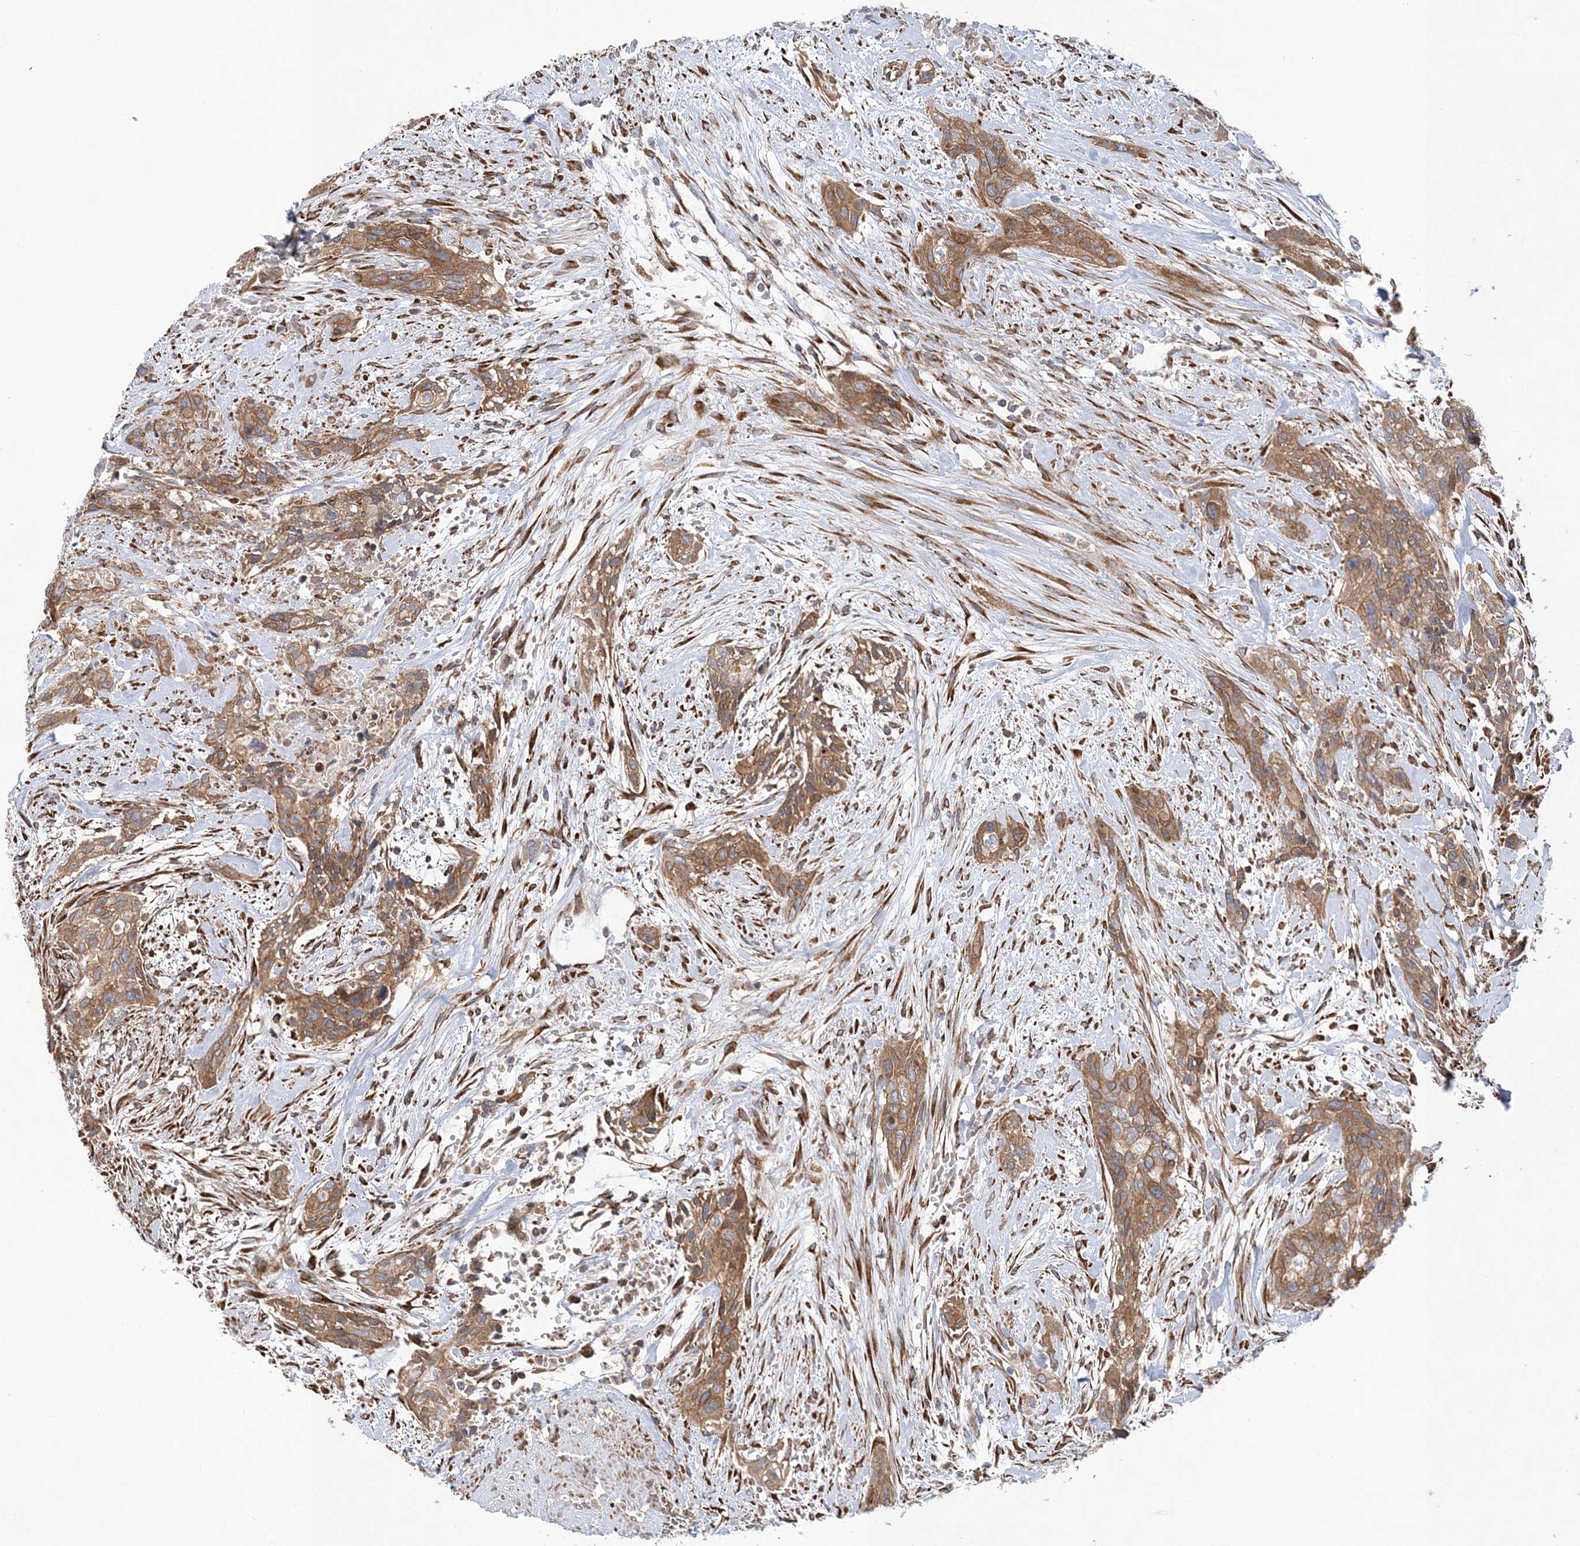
{"staining": {"intensity": "moderate", "quantity": ">75%", "location": "cytoplasmic/membranous"}, "tissue": "urothelial cancer", "cell_type": "Tumor cells", "image_type": "cancer", "snomed": [{"axis": "morphology", "description": "Urothelial carcinoma, High grade"}, {"axis": "topography", "description": "Urinary bladder"}], "caption": "IHC micrograph of human urothelial carcinoma (high-grade) stained for a protein (brown), which exhibits medium levels of moderate cytoplasmic/membranous expression in approximately >75% of tumor cells.", "gene": "ZFYVE16", "patient": {"sex": "male", "age": 35}}